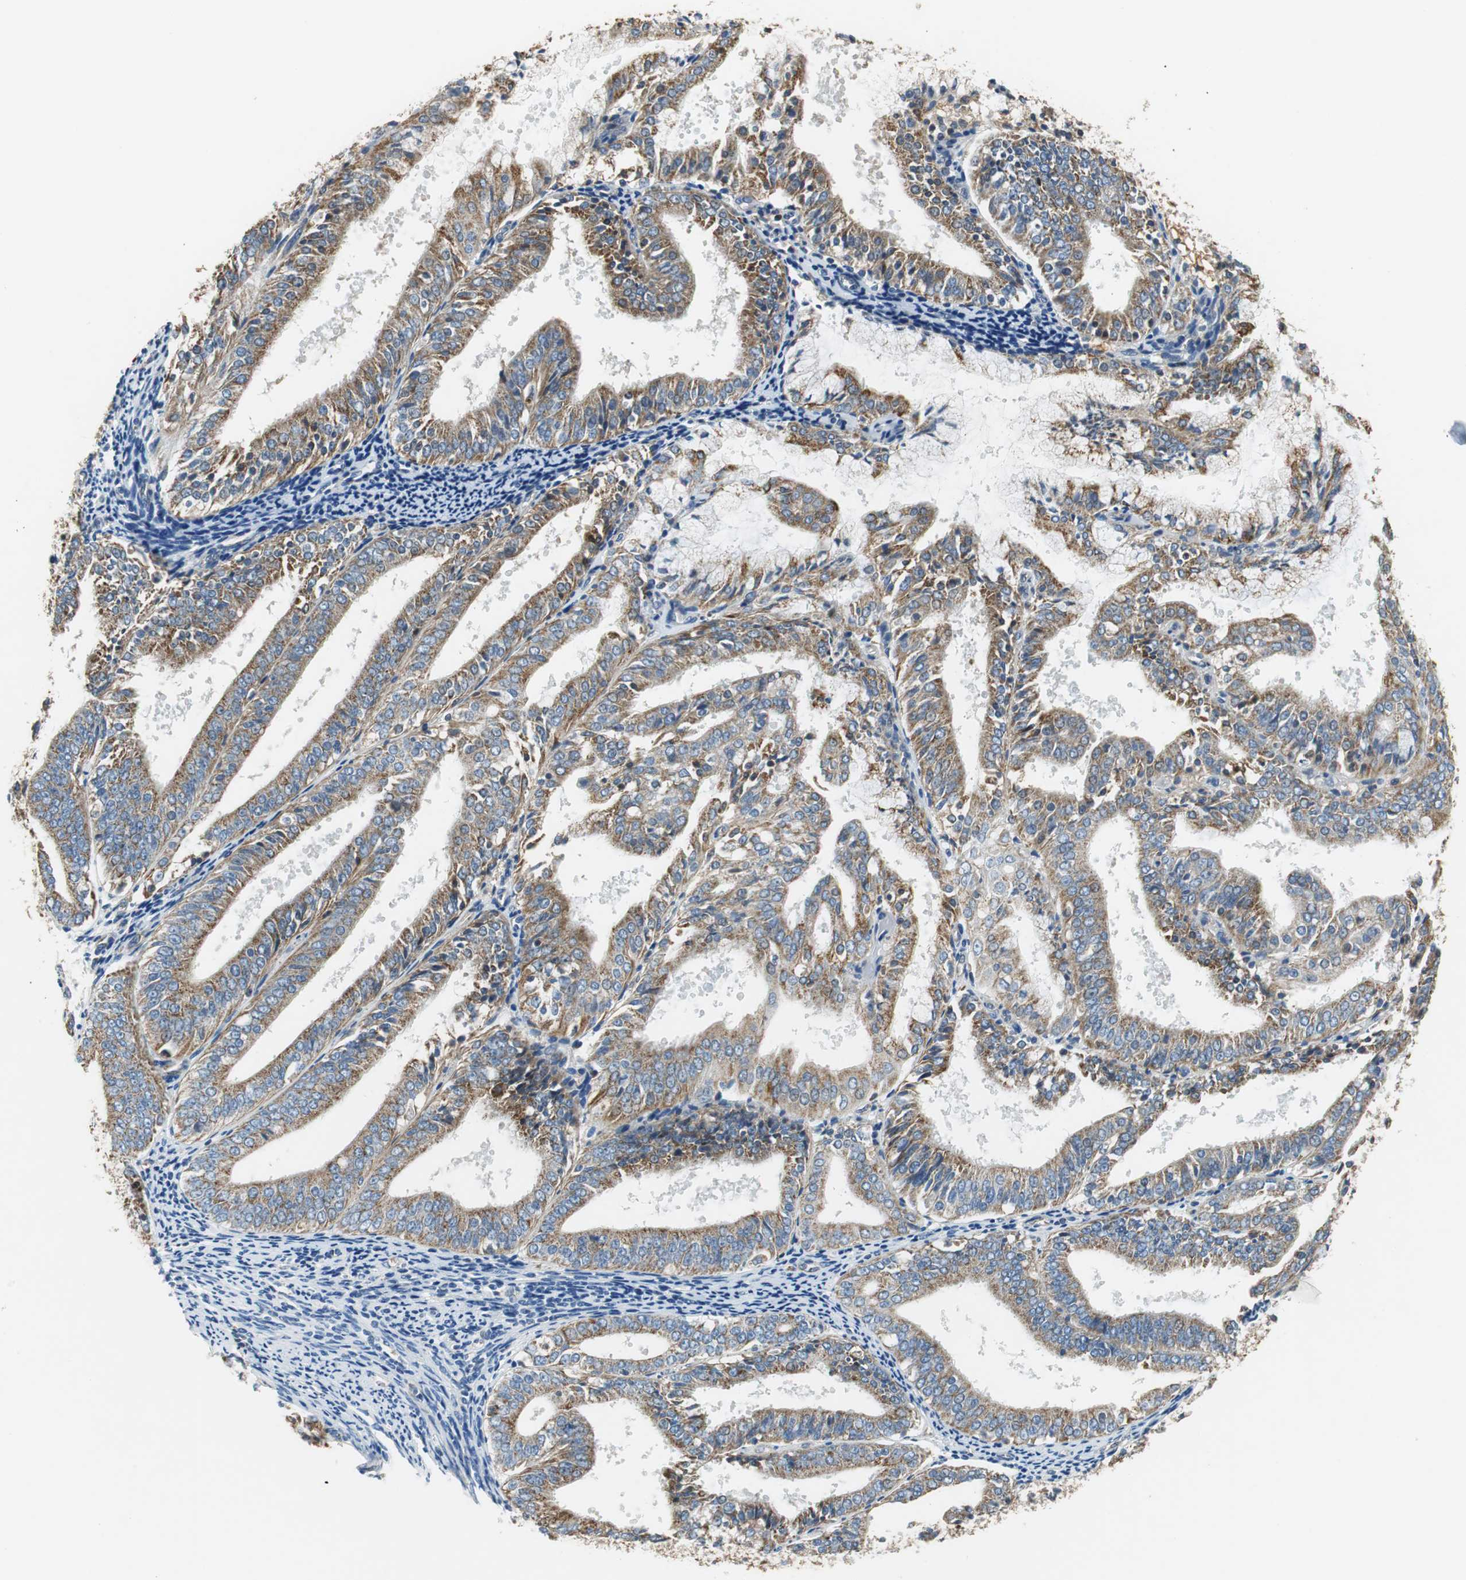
{"staining": {"intensity": "strong", "quantity": ">75%", "location": "cytoplasmic/membranous"}, "tissue": "endometrial cancer", "cell_type": "Tumor cells", "image_type": "cancer", "snomed": [{"axis": "morphology", "description": "Adenocarcinoma, NOS"}, {"axis": "topography", "description": "Endometrium"}], "caption": "Endometrial cancer (adenocarcinoma) stained with IHC shows strong cytoplasmic/membranous expression in about >75% of tumor cells. (DAB IHC, brown staining for protein, blue staining for nuclei).", "gene": "GSTK1", "patient": {"sex": "female", "age": 63}}